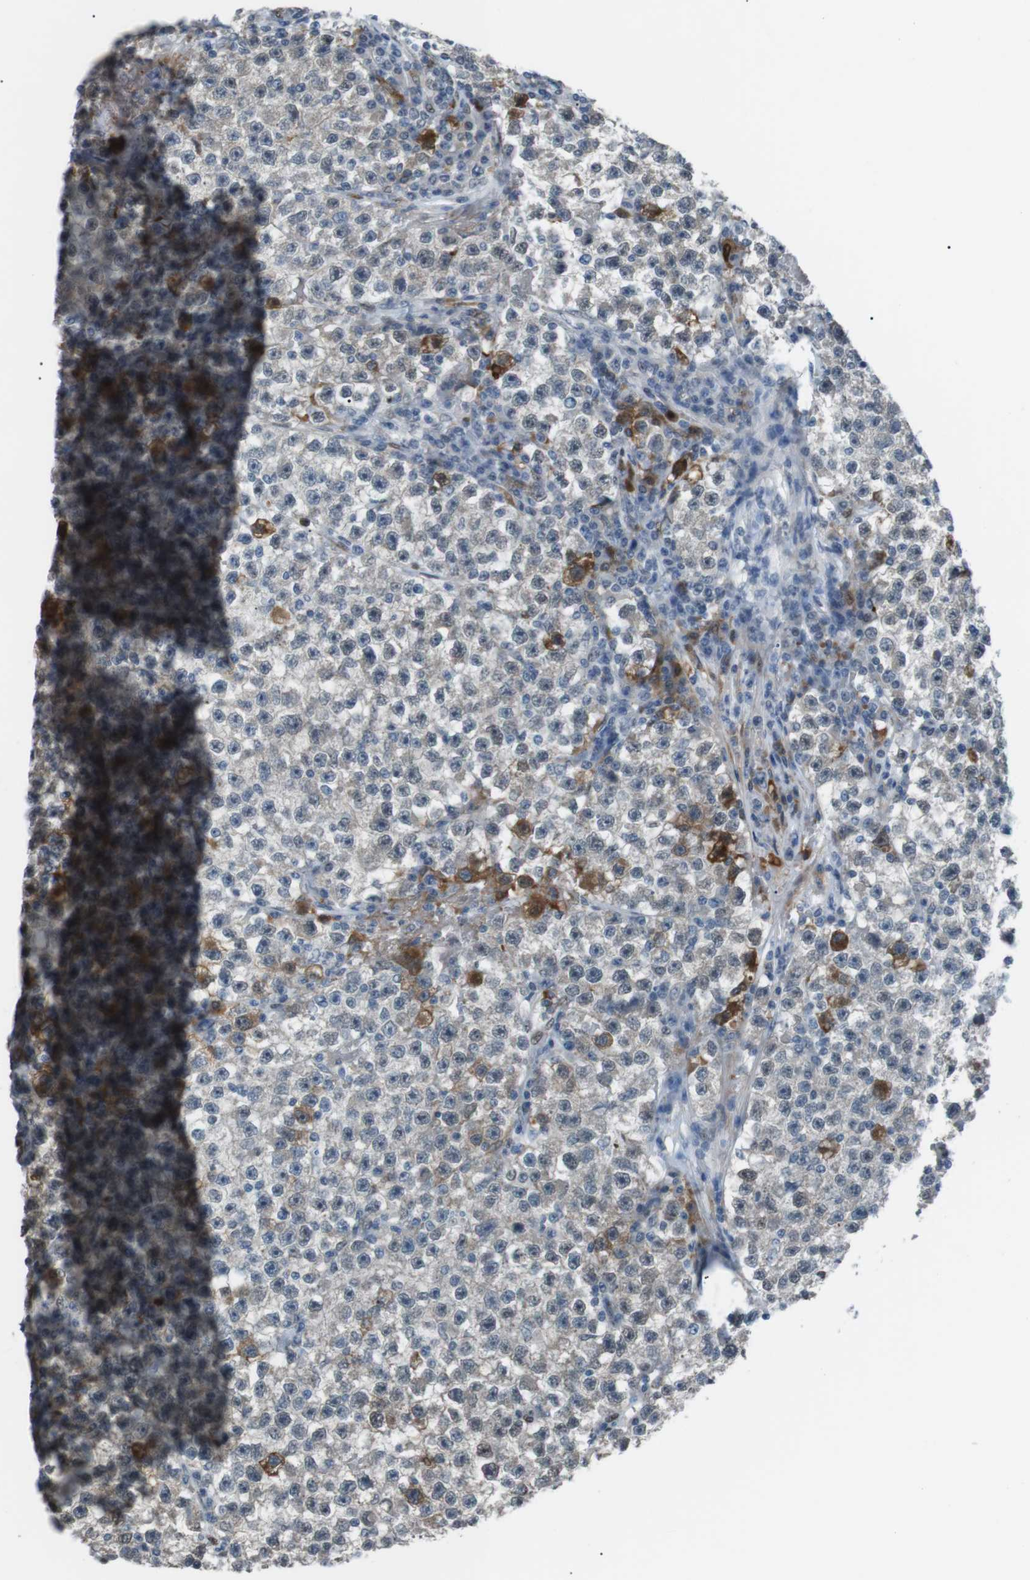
{"staining": {"intensity": "moderate", "quantity": "<25%", "location": "cytoplasmic/membranous"}, "tissue": "testis cancer", "cell_type": "Tumor cells", "image_type": "cancer", "snomed": [{"axis": "morphology", "description": "Seminoma, NOS"}, {"axis": "topography", "description": "Testis"}], "caption": "Protein expression analysis of testis cancer displays moderate cytoplasmic/membranous expression in approximately <25% of tumor cells. (DAB (3,3'-diaminobenzidine) = brown stain, brightfield microscopy at high magnification).", "gene": "SRPK2", "patient": {"sex": "male", "age": 22}}